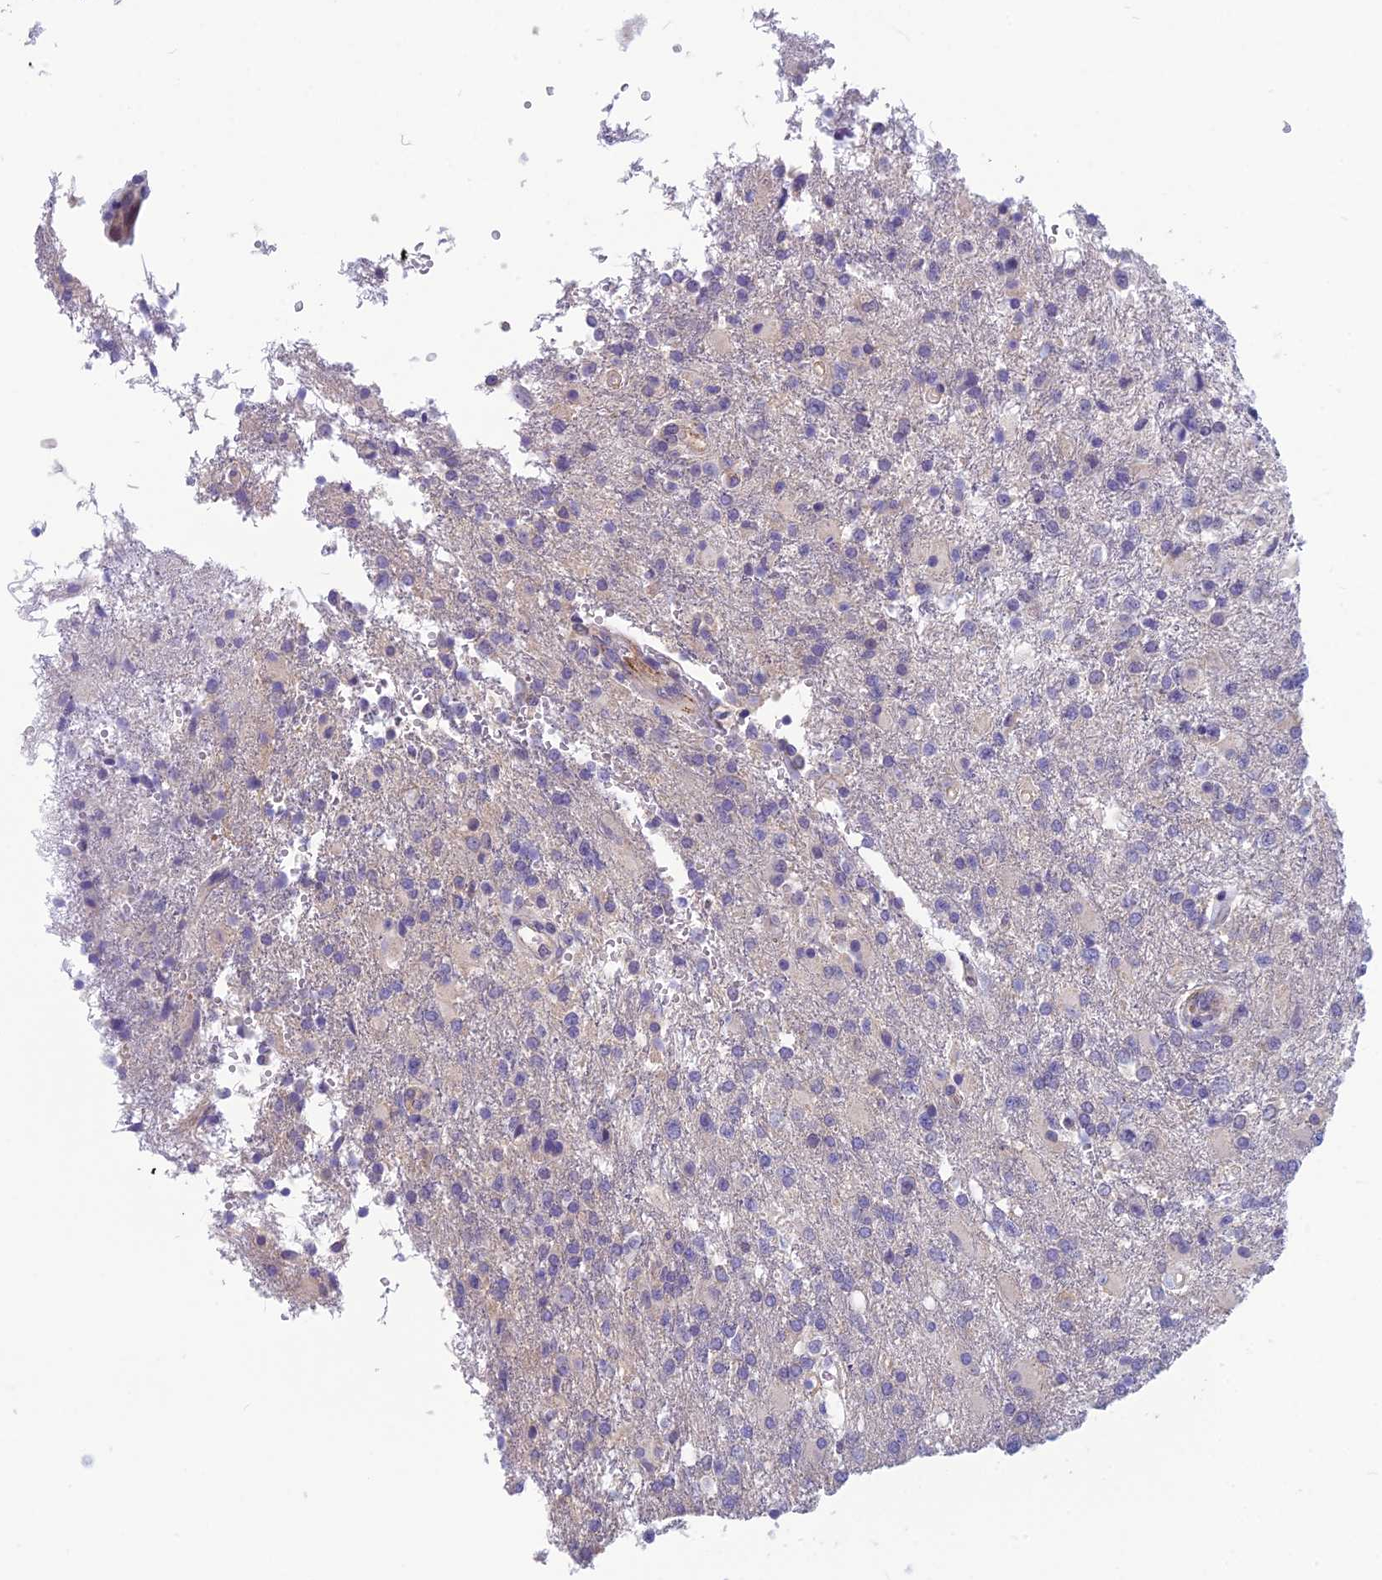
{"staining": {"intensity": "negative", "quantity": "none", "location": "none"}, "tissue": "glioma", "cell_type": "Tumor cells", "image_type": "cancer", "snomed": [{"axis": "morphology", "description": "Glioma, malignant, High grade"}, {"axis": "topography", "description": "Brain"}], "caption": "The immunohistochemistry histopathology image has no significant staining in tumor cells of glioma tissue.", "gene": "RBM41", "patient": {"sex": "male", "age": 56}}